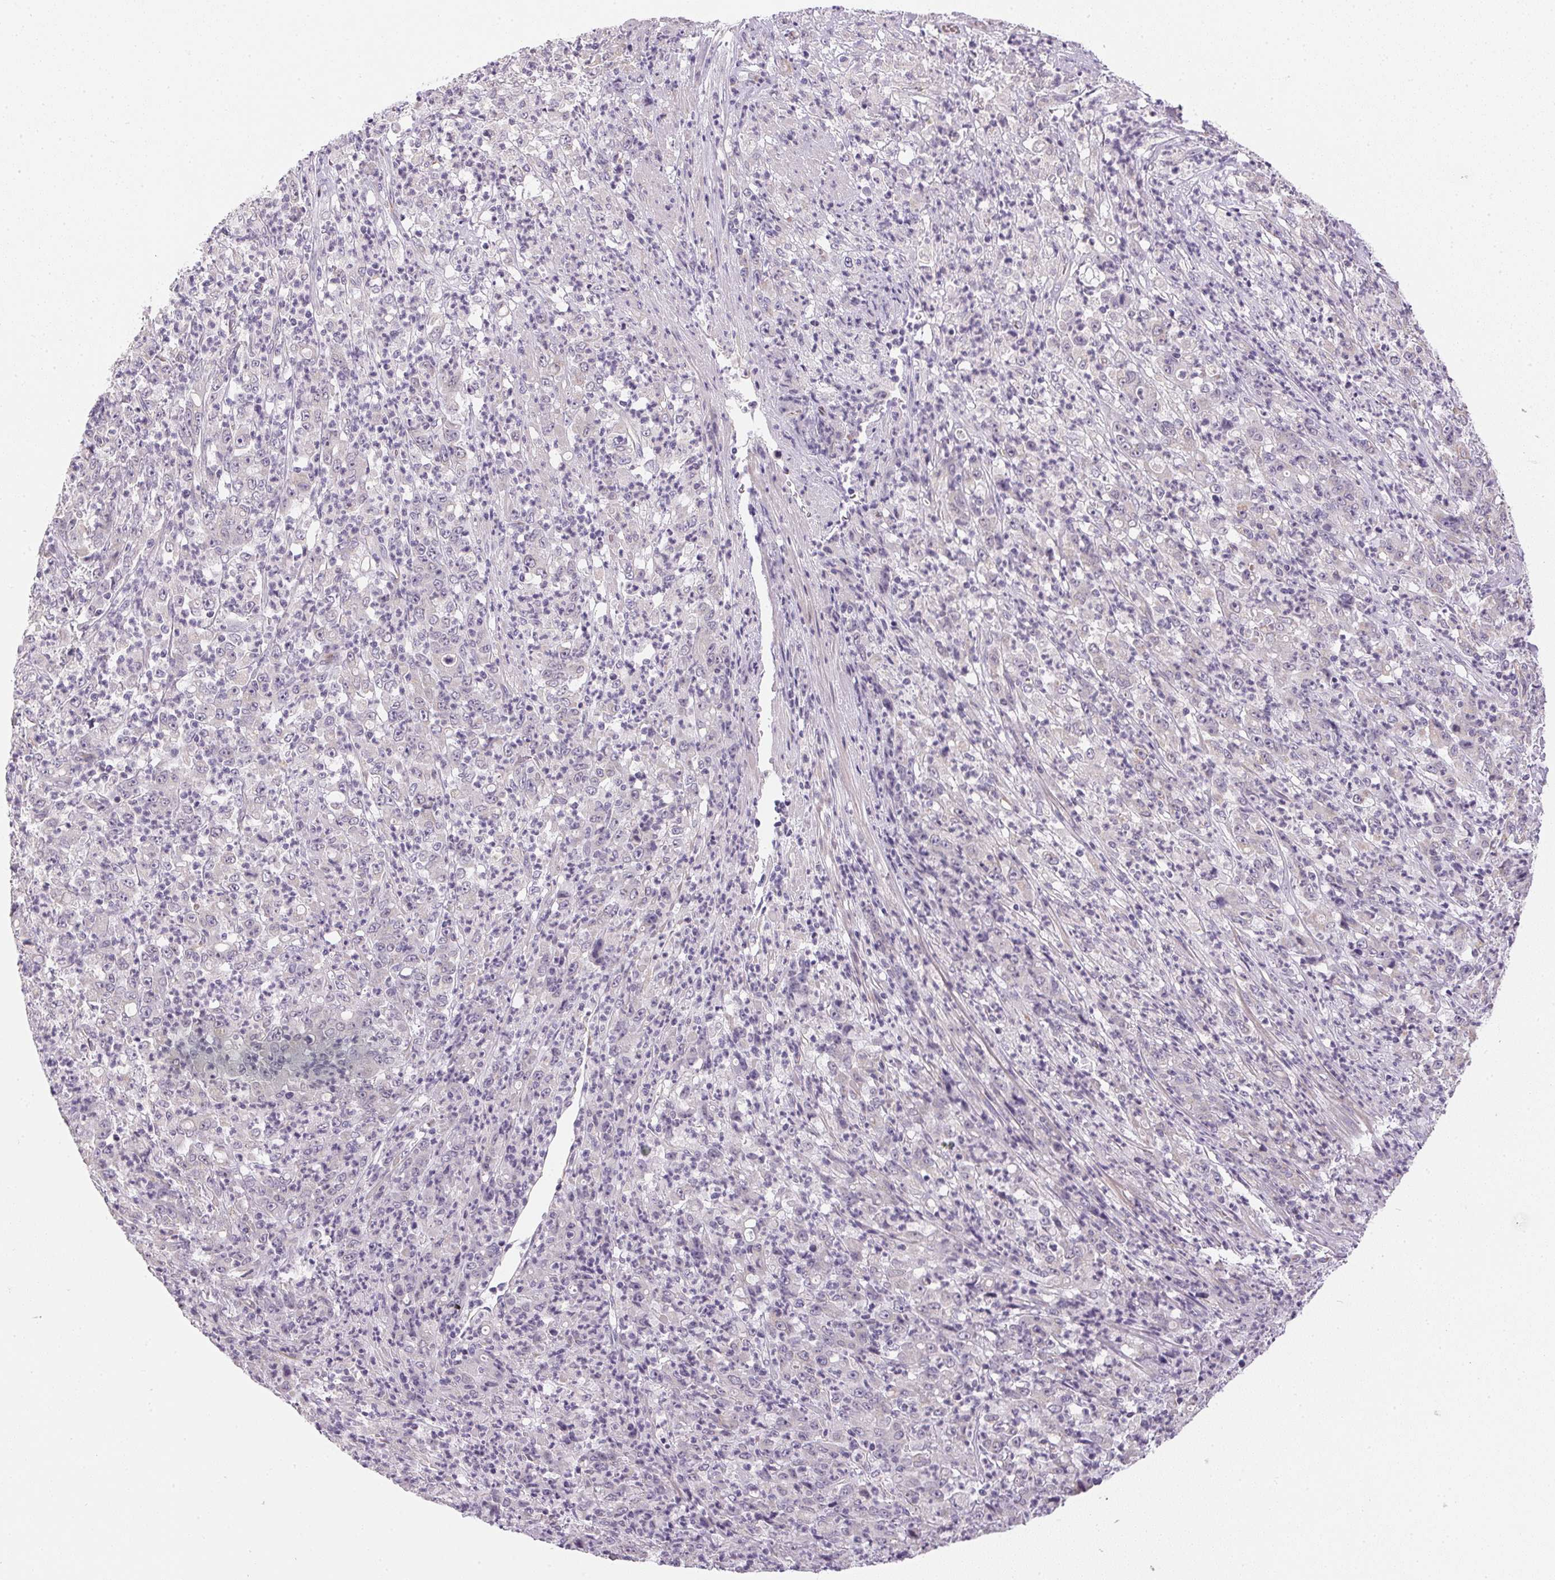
{"staining": {"intensity": "negative", "quantity": "none", "location": "none"}, "tissue": "stomach cancer", "cell_type": "Tumor cells", "image_type": "cancer", "snomed": [{"axis": "morphology", "description": "Adenocarcinoma, NOS"}, {"axis": "topography", "description": "Stomach, lower"}], "caption": "Immunohistochemistry (IHC) histopathology image of neoplastic tissue: stomach cancer (adenocarcinoma) stained with DAB exhibits no significant protein staining in tumor cells. Nuclei are stained in blue.", "gene": "SMYD1", "patient": {"sex": "female", "age": 71}}